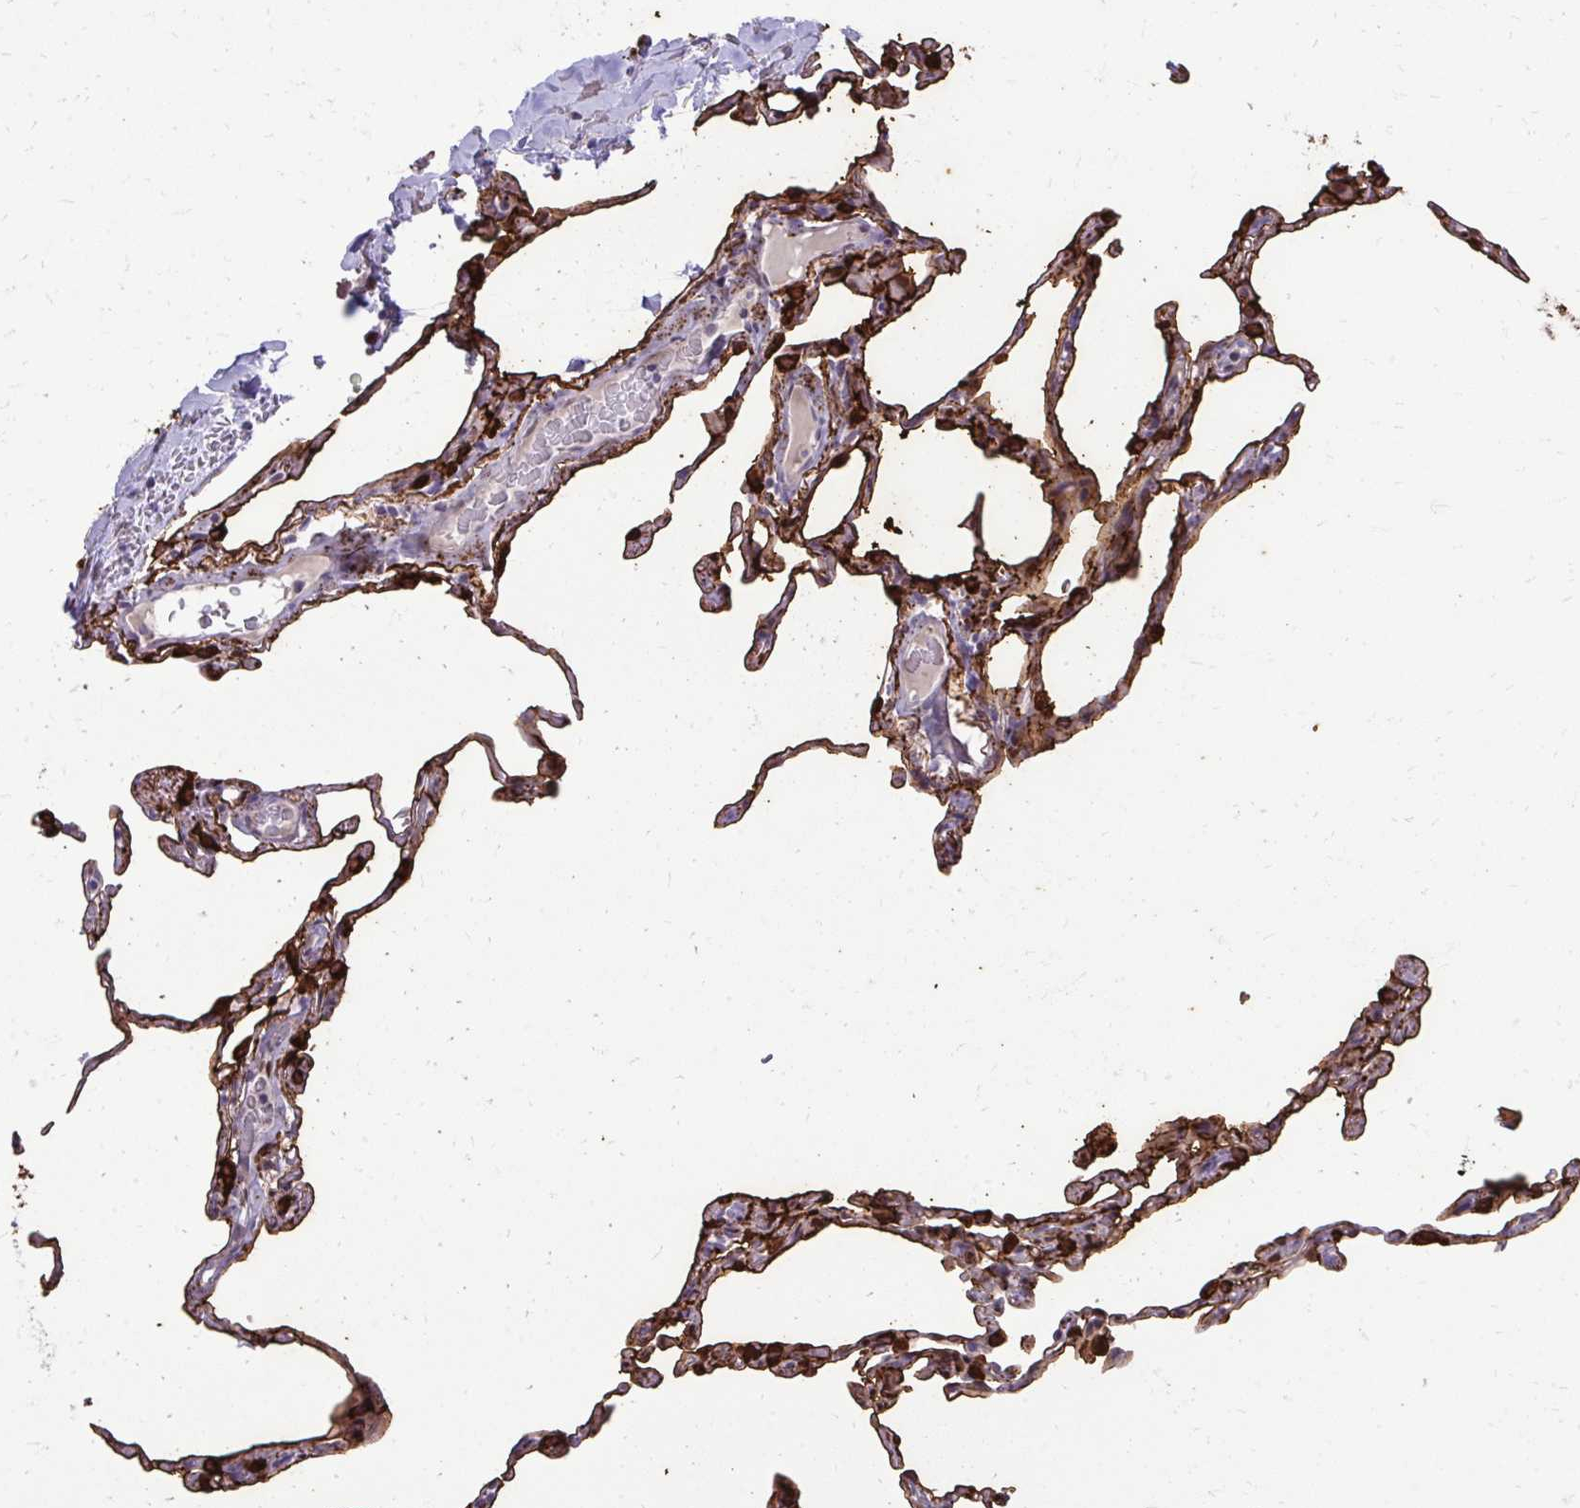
{"staining": {"intensity": "negative", "quantity": "none", "location": "none"}, "tissue": "lung", "cell_type": "Alveolar cells", "image_type": "normal", "snomed": [{"axis": "morphology", "description": "Normal tissue, NOS"}, {"axis": "topography", "description": "Lung"}], "caption": "DAB (3,3'-diaminobenzidine) immunohistochemical staining of unremarkable lung reveals no significant staining in alveolar cells. (DAB (3,3'-diaminobenzidine) immunohistochemistry, high magnification).", "gene": "DLX4", "patient": {"sex": "female", "age": 57}}